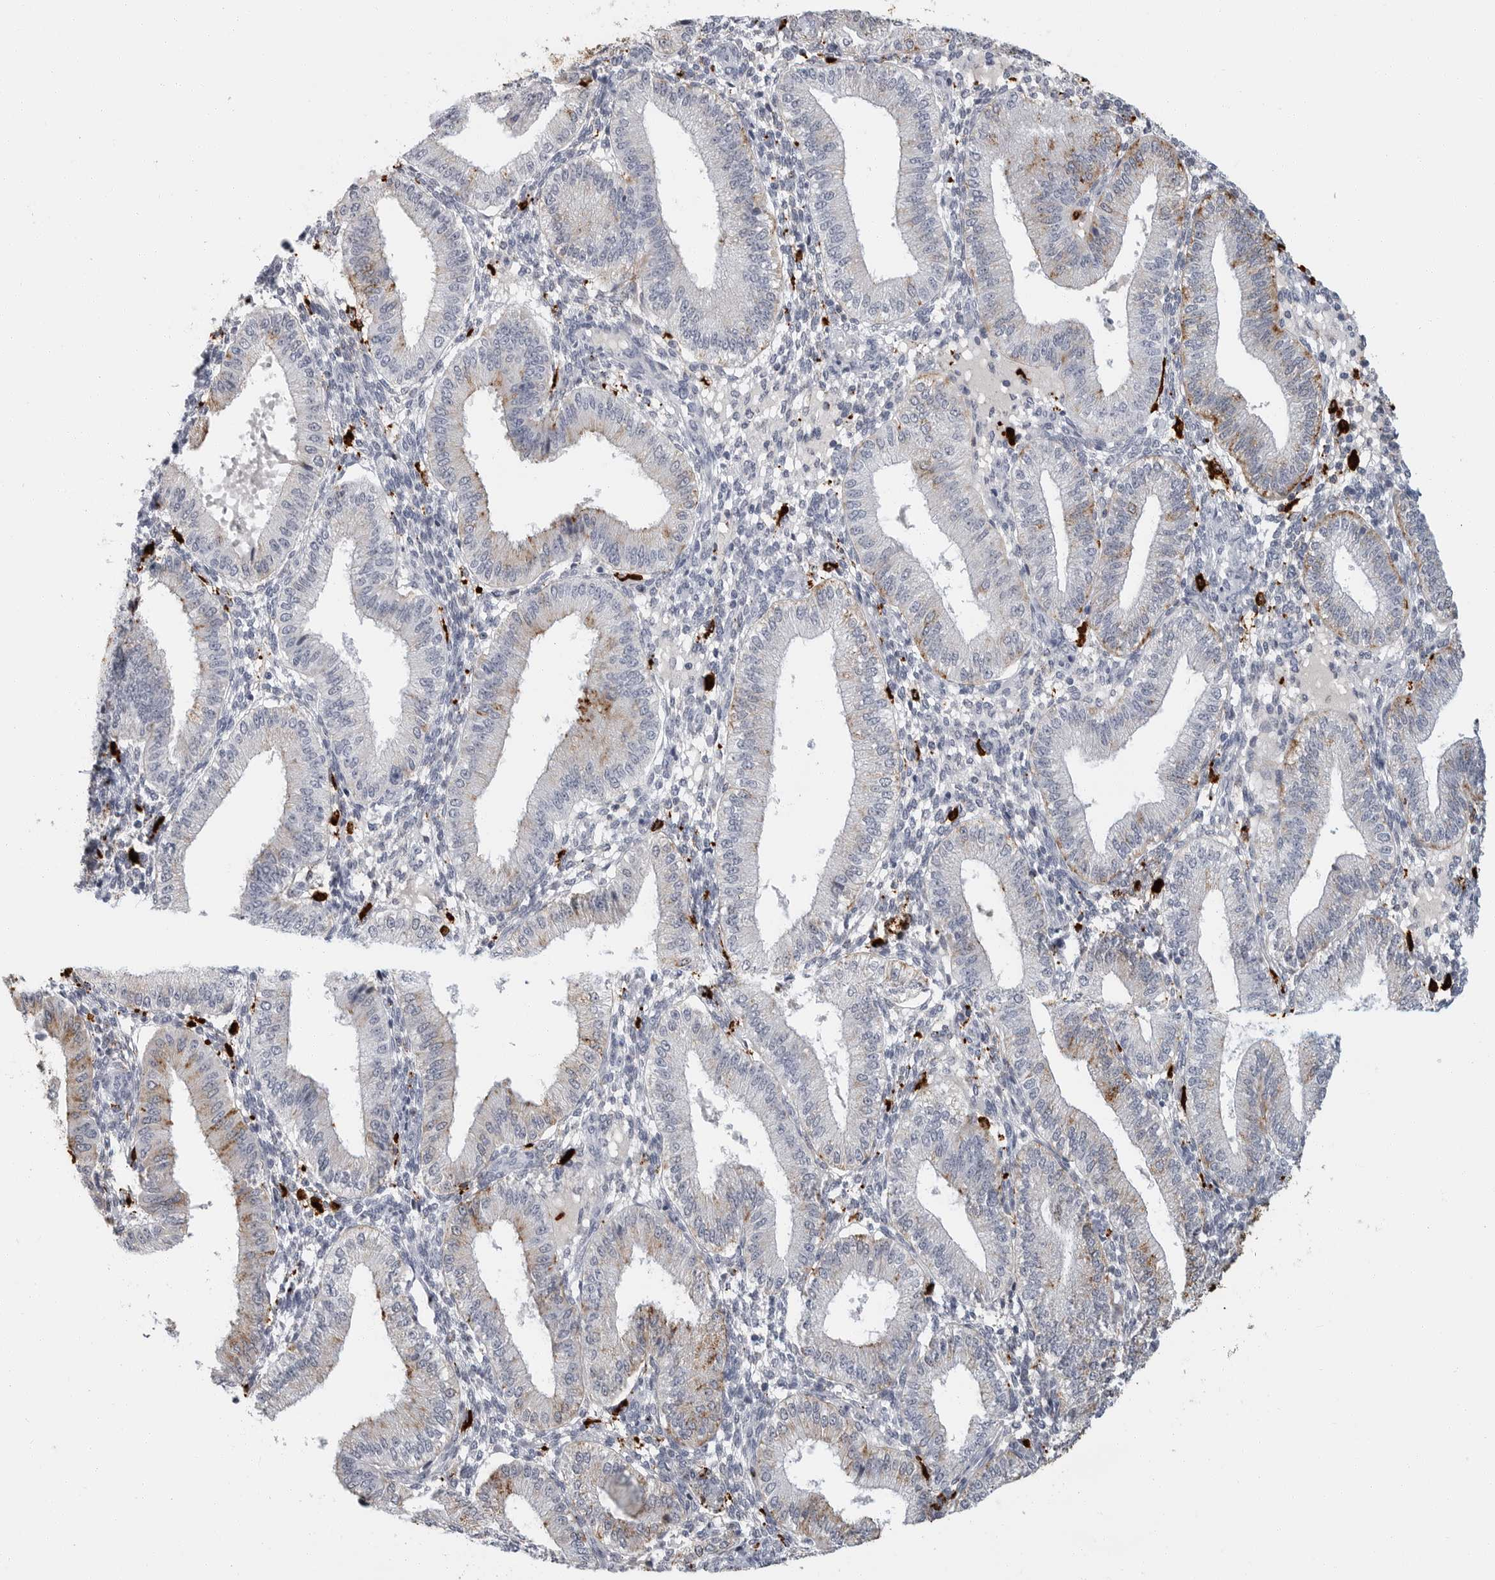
{"staining": {"intensity": "negative", "quantity": "none", "location": "none"}, "tissue": "endometrium", "cell_type": "Cells in endometrial stroma", "image_type": "normal", "snomed": [{"axis": "morphology", "description": "Normal tissue, NOS"}, {"axis": "topography", "description": "Endometrium"}], "caption": "IHC image of unremarkable human endometrium stained for a protein (brown), which displays no staining in cells in endometrial stroma.", "gene": "IFI30", "patient": {"sex": "female", "age": 39}}